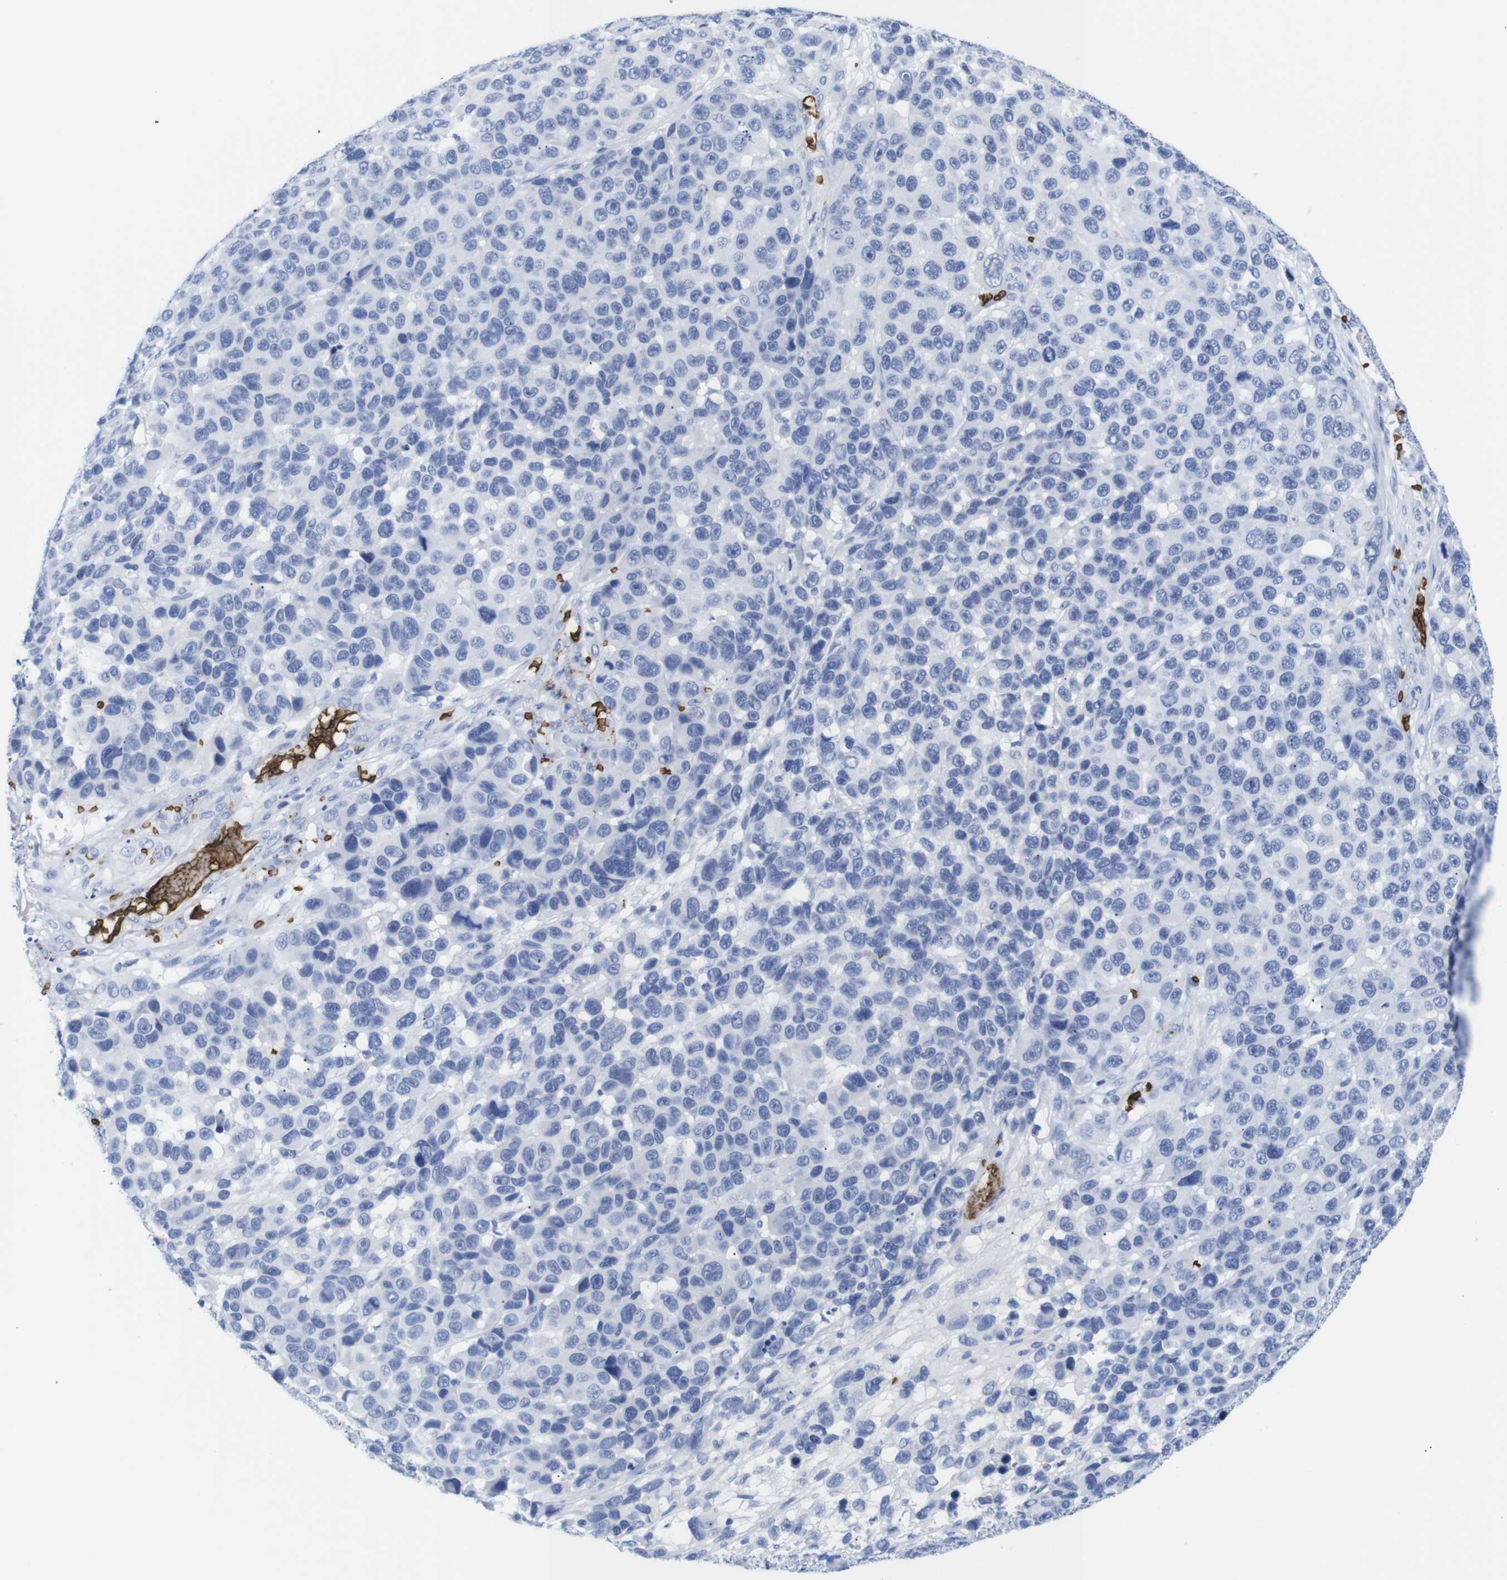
{"staining": {"intensity": "negative", "quantity": "none", "location": "none"}, "tissue": "melanoma", "cell_type": "Tumor cells", "image_type": "cancer", "snomed": [{"axis": "morphology", "description": "Malignant melanoma, NOS"}, {"axis": "topography", "description": "Skin"}], "caption": "Immunohistochemistry of human melanoma displays no staining in tumor cells.", "gene": "S1PR2", "patient": {"sex": "male", "age": 53}}